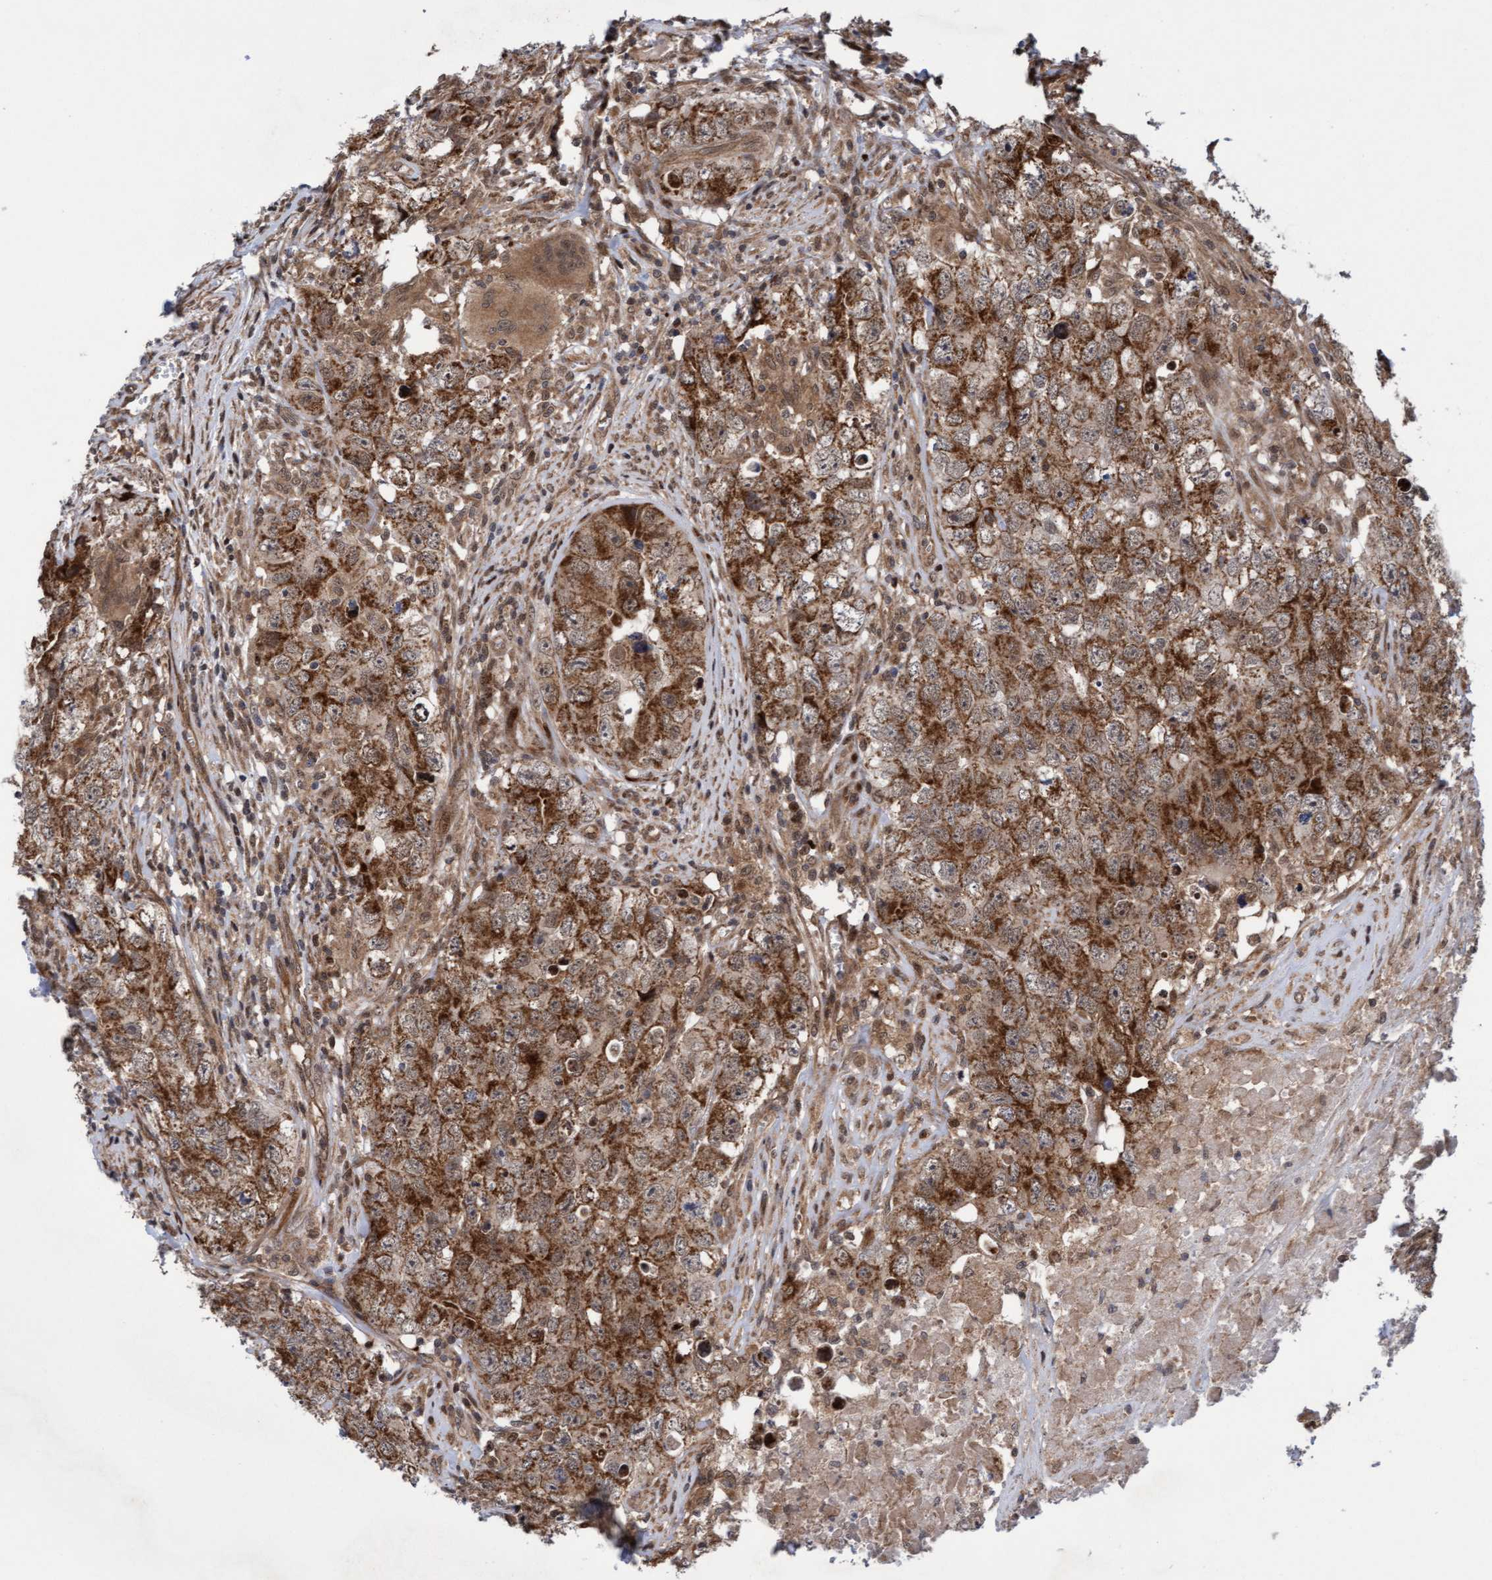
{"staining": {"intensity": "moderate", "quantity": ">75%", "location": "cytoplasmic/membranous"}, "tissue": "testis cancer", "cell_type": "Tumor cells", "image_type": "cancer", "snomed": [{"axis": "morphology", "description": "Seminoma, NOS"}, {"axis": "morphology", "description": "Carcinoma, Embryonal, NOS"}, {"axis": "topography", "description": "Testis"}], "caption": "DAB immunohistochemical staining of testis cancer (seminoma) demonstrates moderate cytoplasmic/membranous protein expression in about >75% of tumor cells.", "gene": "ITFG1", "patient": {"sex": "male", "age": 43}}